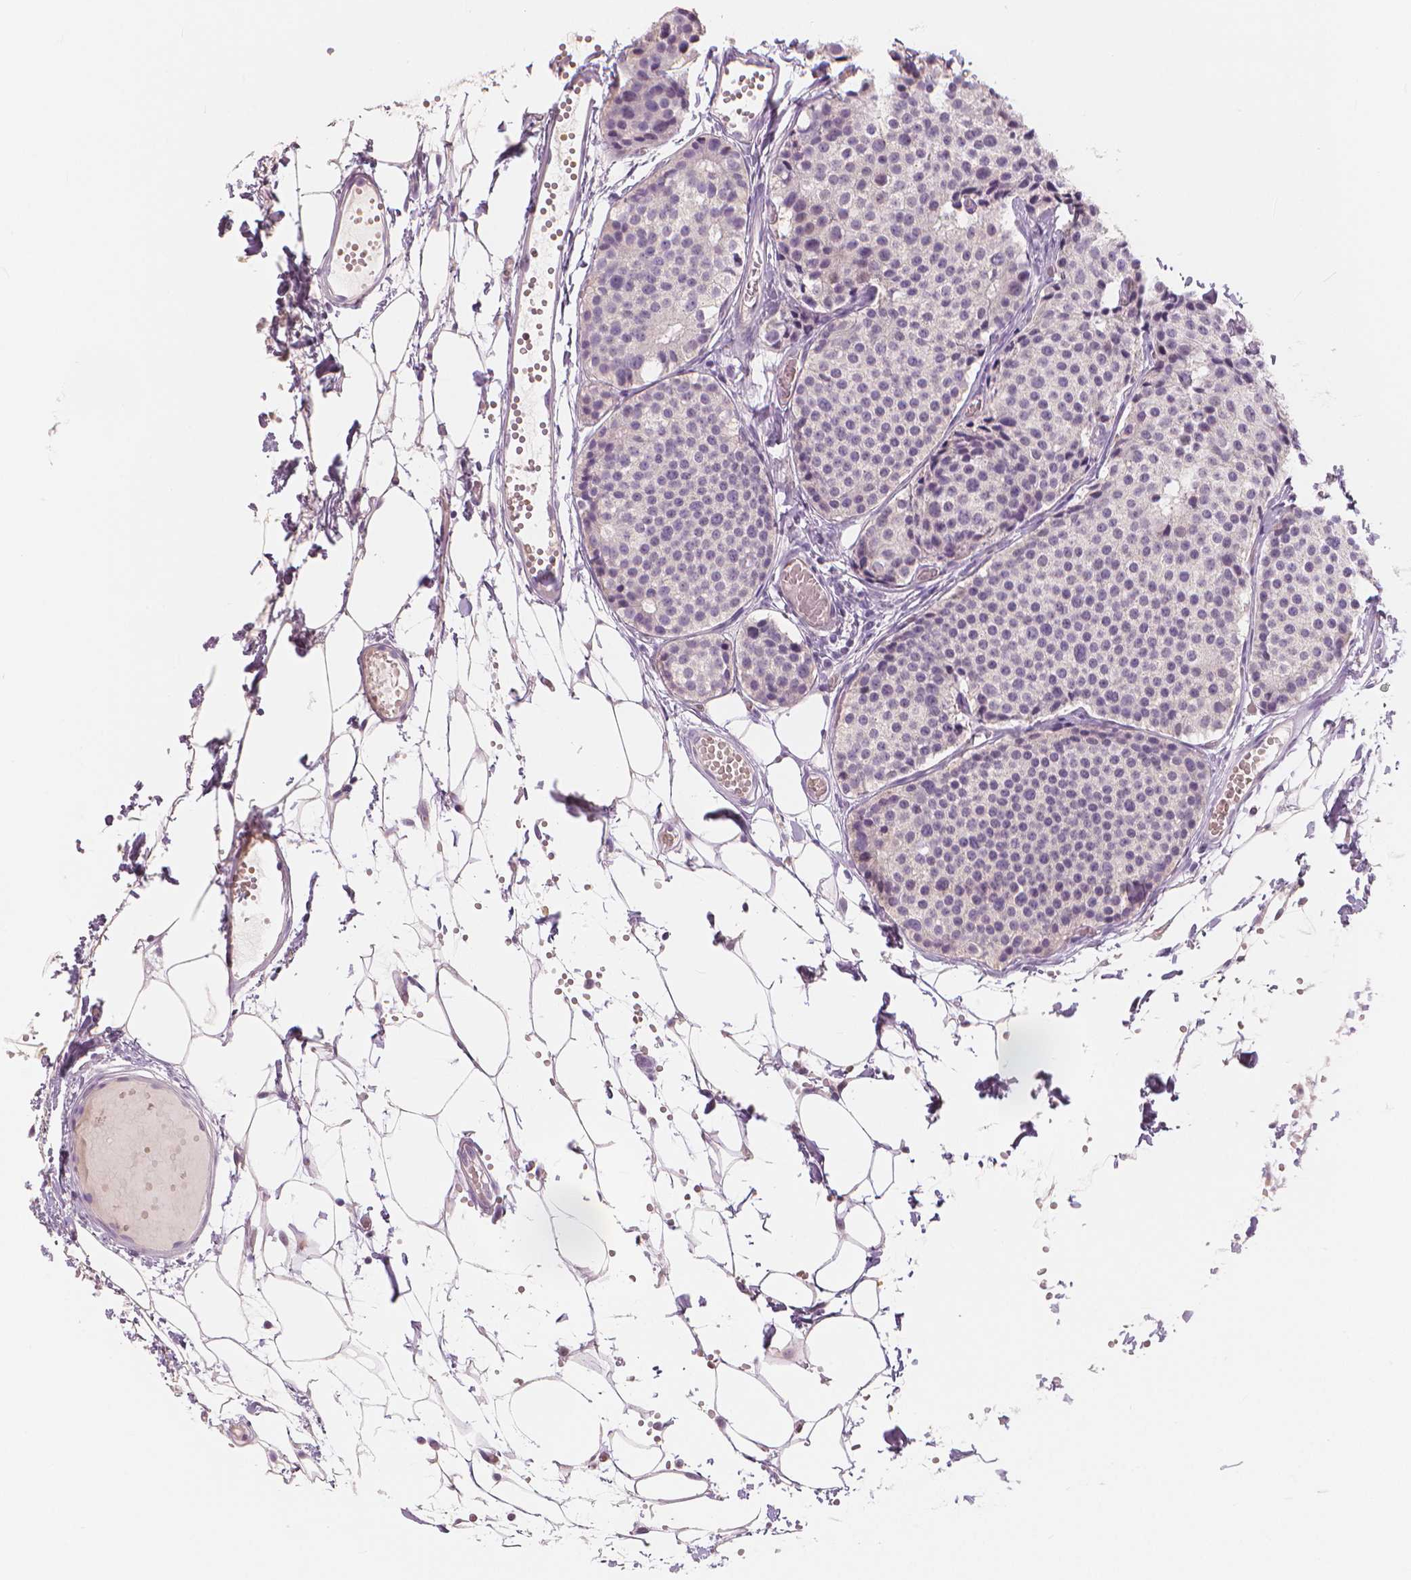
{"staining": {"intensity": "moderate", "quantity": "<25%", "location": "nuclear"}, "tissue": "carcinoid", "cell_type": "Tumor cells", "image_type": "cancer", "snomed": [{"axis": "morphology", "description": "Carcinoid, malignant, NOS"}, {"axis": "topography", "description": "Small intestine"}], "caption": "Moderate nuclear expression for a protein is present in approximately <25% of tumor cells of carcinoid using immunohistochemistry.", "gene": "RNASE7", "patient": {"sex": "female", "age": 65}}